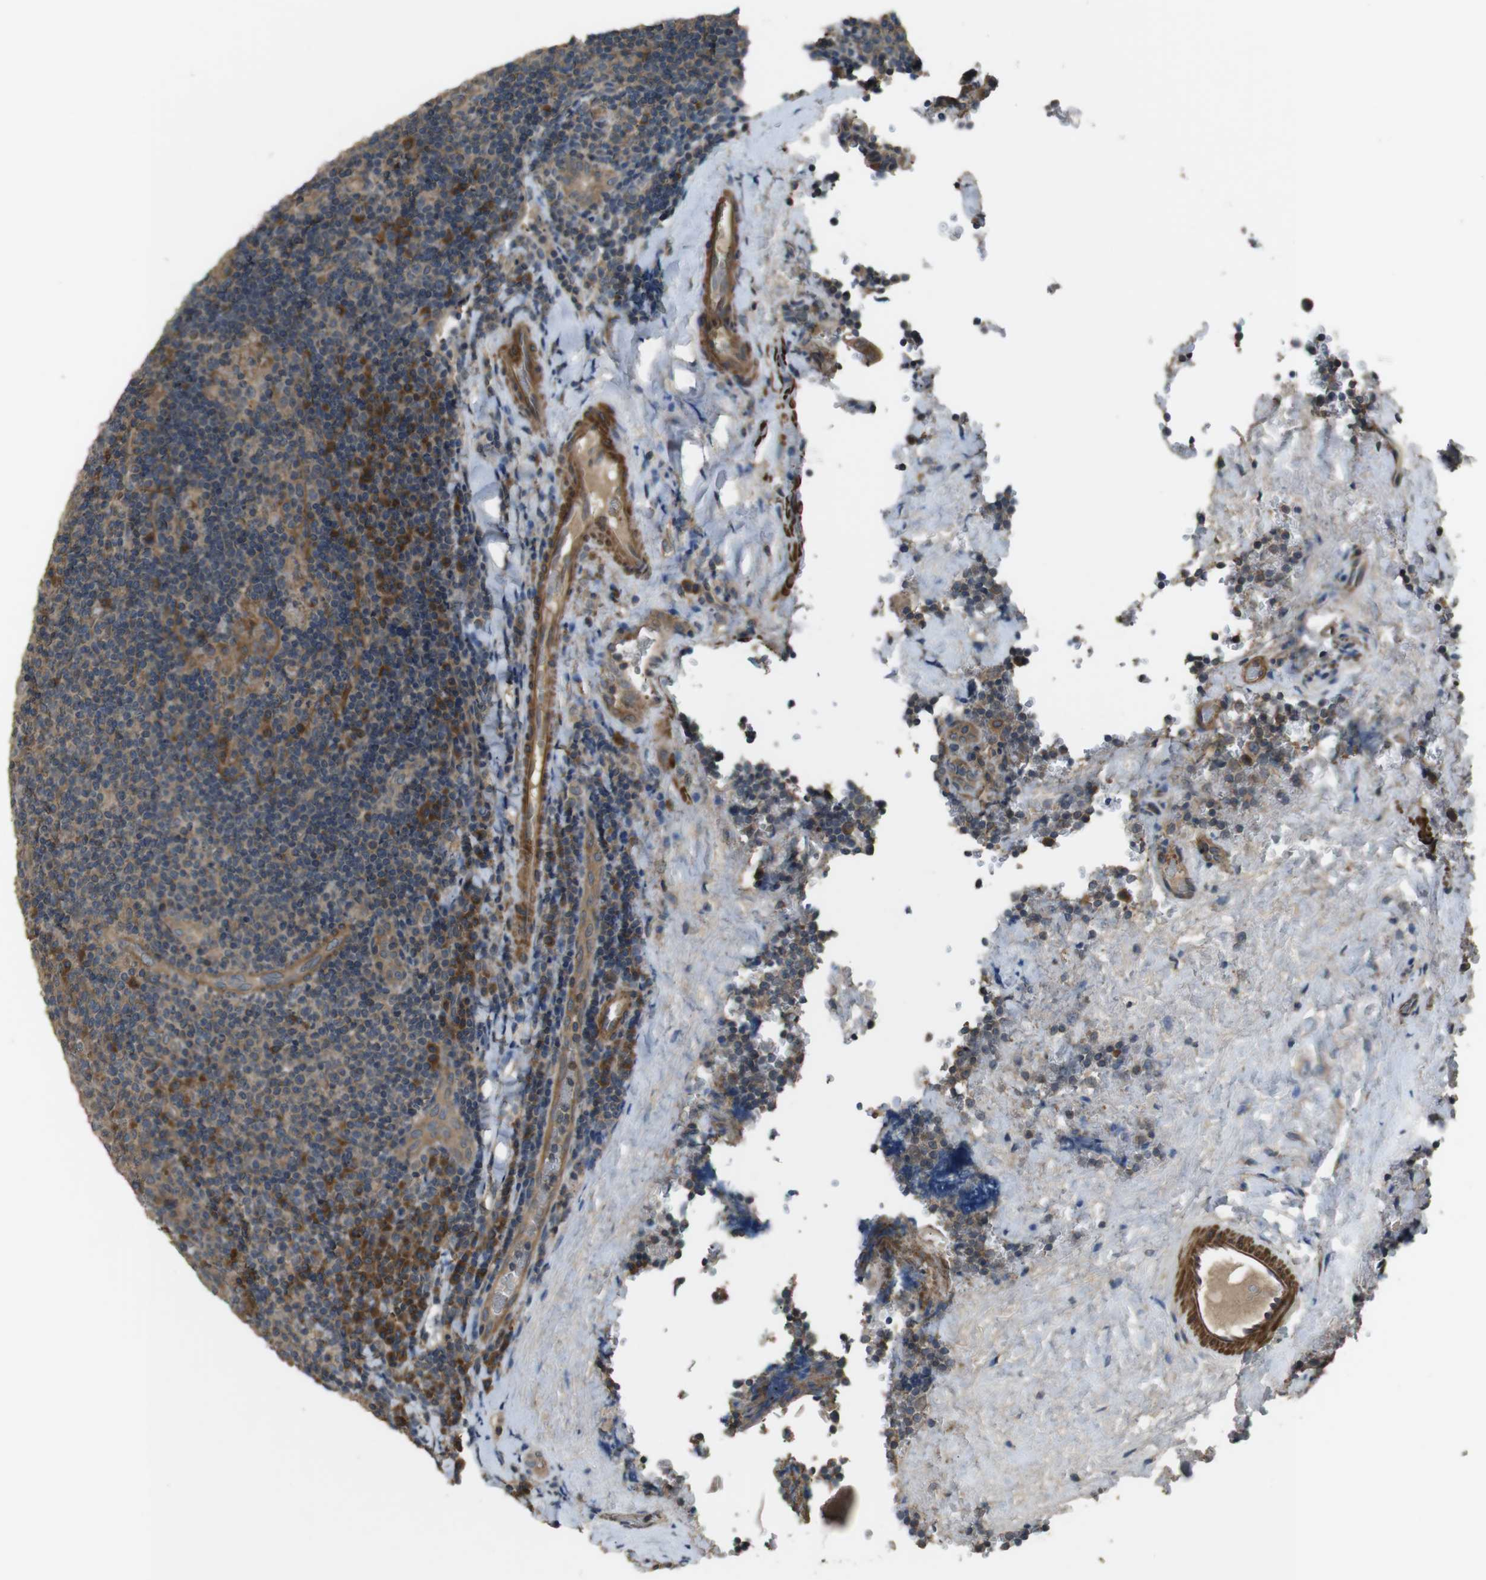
{"staining": {"intensity": "moderate", "quantity": ">75%", "location": "cytoplasmic/membranous"}, "tissue": "tonsil", "cell_type": "Germinal center cells", "image_type": "normal", "snomed": [{"axis": "morphology", "description": "Normal tissue, NOS"}, {"axis": "topography", "description": "Tonsil"}], "caption": "Tonsil stained with IHC demonstrates moderate cytoplasmic/membranous expression in about >75% of germinal center cells.", "gene": "FUT2", "patient": {"sex": "male", "age": 17}}